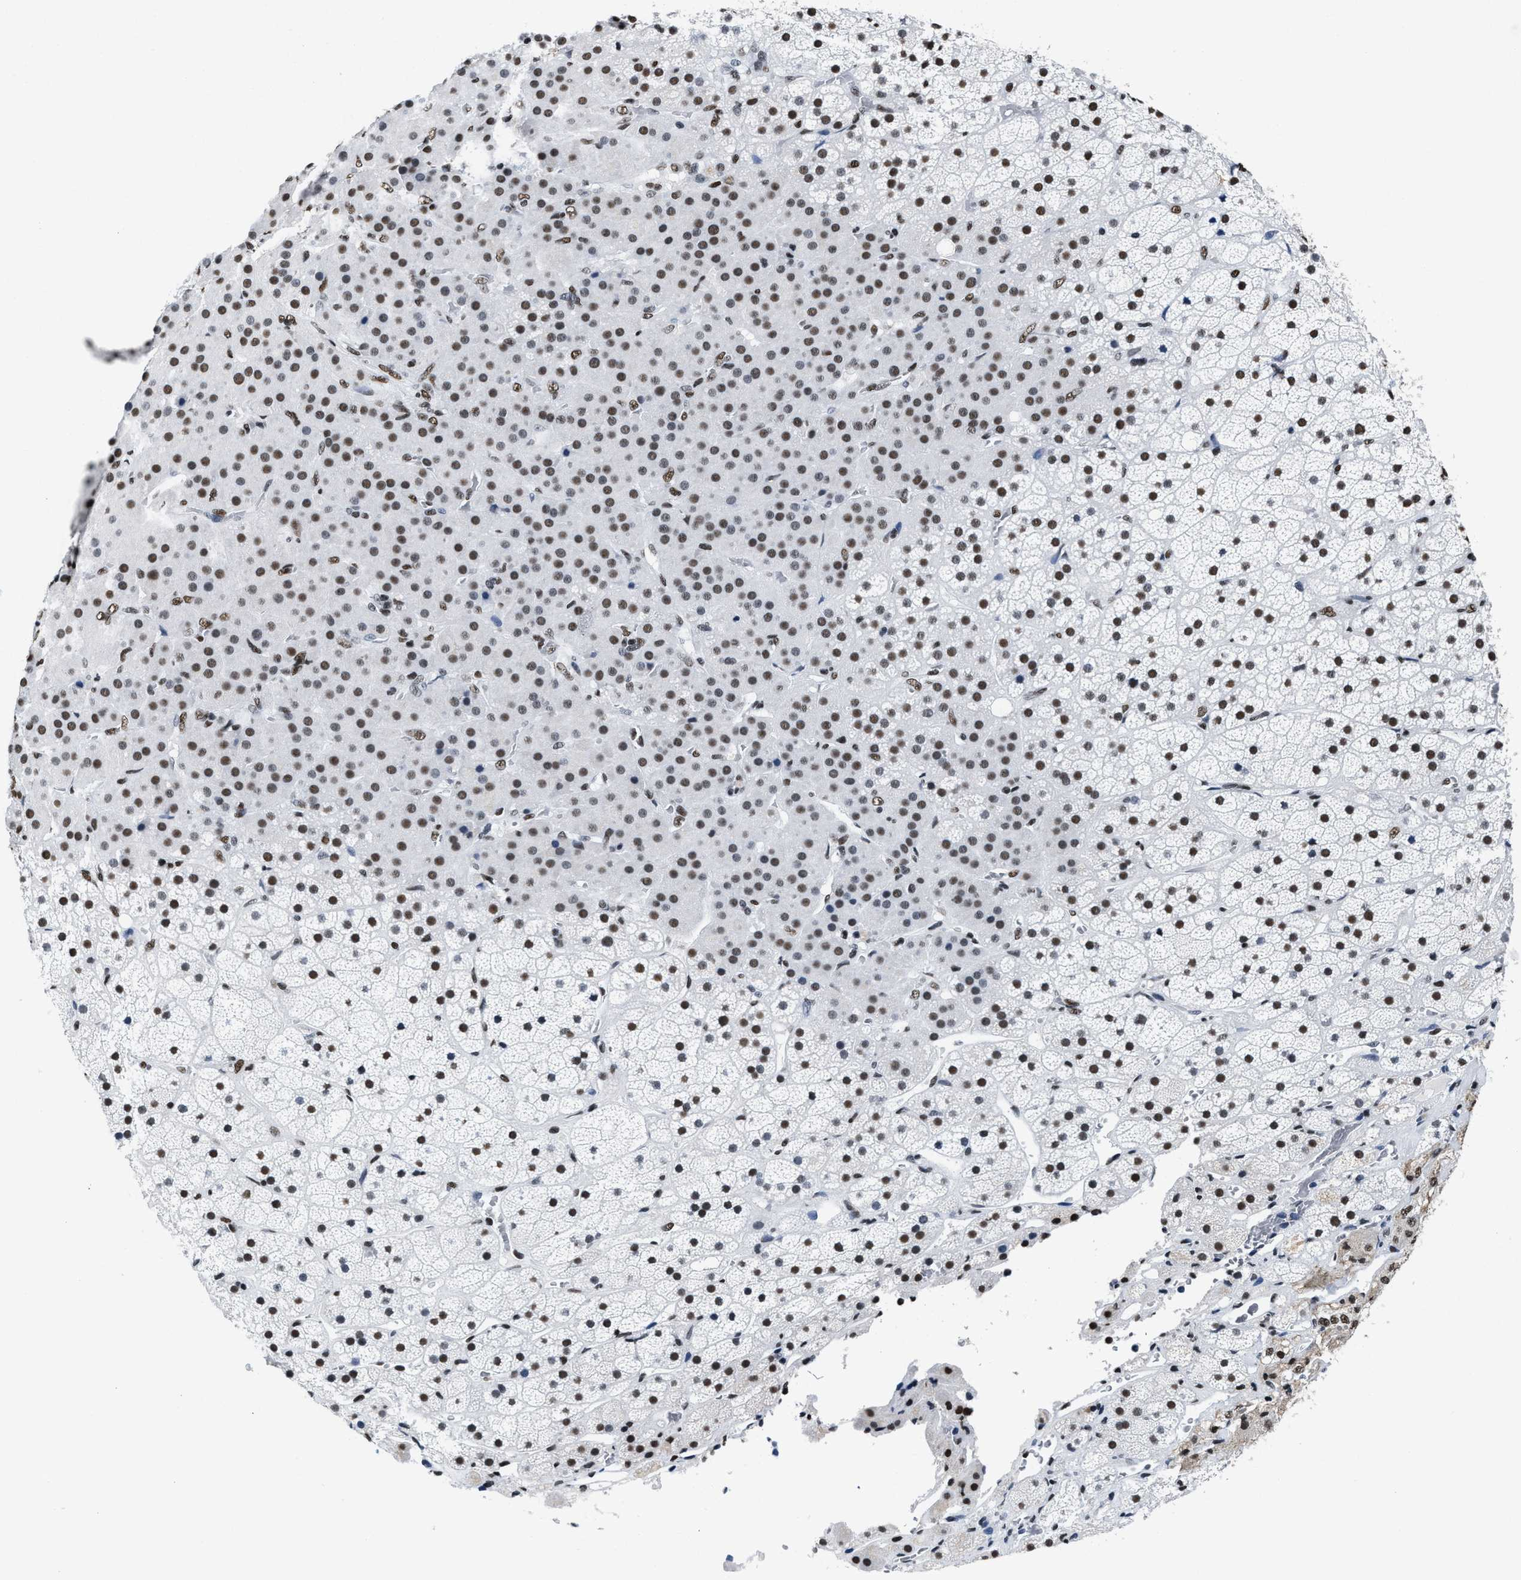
{"staining": {"intensity": "strong", "quantity": "25%-75%", "location": "nuclear"}, "tissue": "adrenal gland", "cell_type": "Glandular cells", "image_type": "normal", "snomed": [{"axis": "morphology", "description": "Normal tissue, NOS"}, {"axis": "topography", "description": "Adrenal gland"}], "caption": "An IHC image of unremarkable tissue is shown. Protein staining in brown highlights strong nuclear positivity in adrenal gland within glandular cells. The staining is performed using DAB (3,3'-diaminobenzidine) brown chromogen to label protein expression. The nuclei are counter-stained blue using hematoxylin.", "gene": "SMARCC2", "patient": {"sex": "male", "age": 57}}